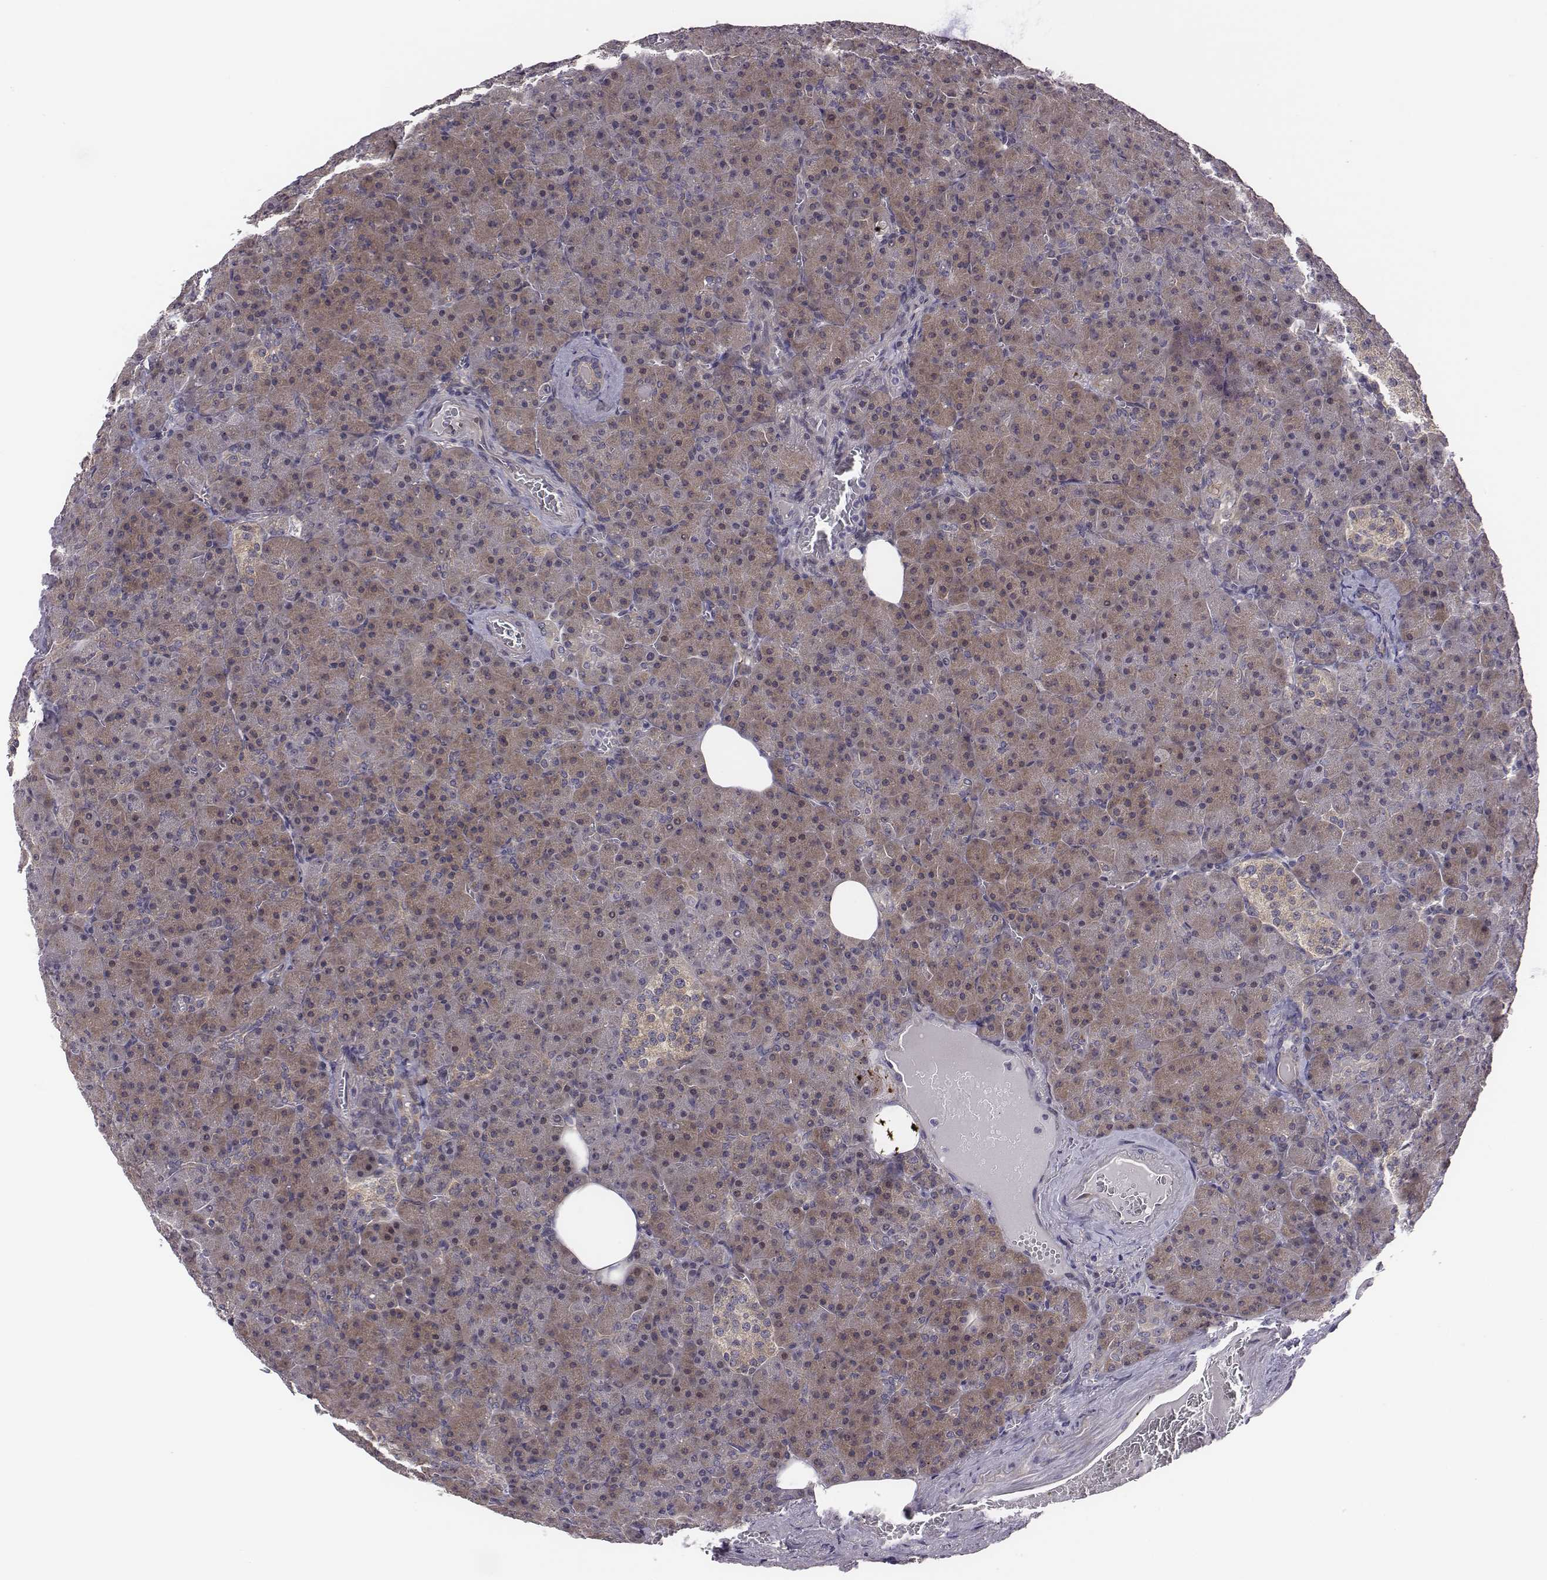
{"staining": {"intensity": "moderate", "quantity": ">75%", "location": "cytoplasmic/membranous"}, "tissue": "pancreas", "cell_type": "Exocrine glandular cells", "image_type": "normal", "snomed": [{"axis": "morphology", "description": "Normal tissue, NOS"}, {"axis": "topography", "description": "Pancreas"}], "caption": "A brown stain highlights moderate cytoplasmic/membranous staining of a protein in exocrine glandular cells of unremarkable pancreas. (DAB = brown stain, brightfield microscopy at high magnification).", "gene": "SMURF2", "patient": {"sex": "female", "age": 74}}